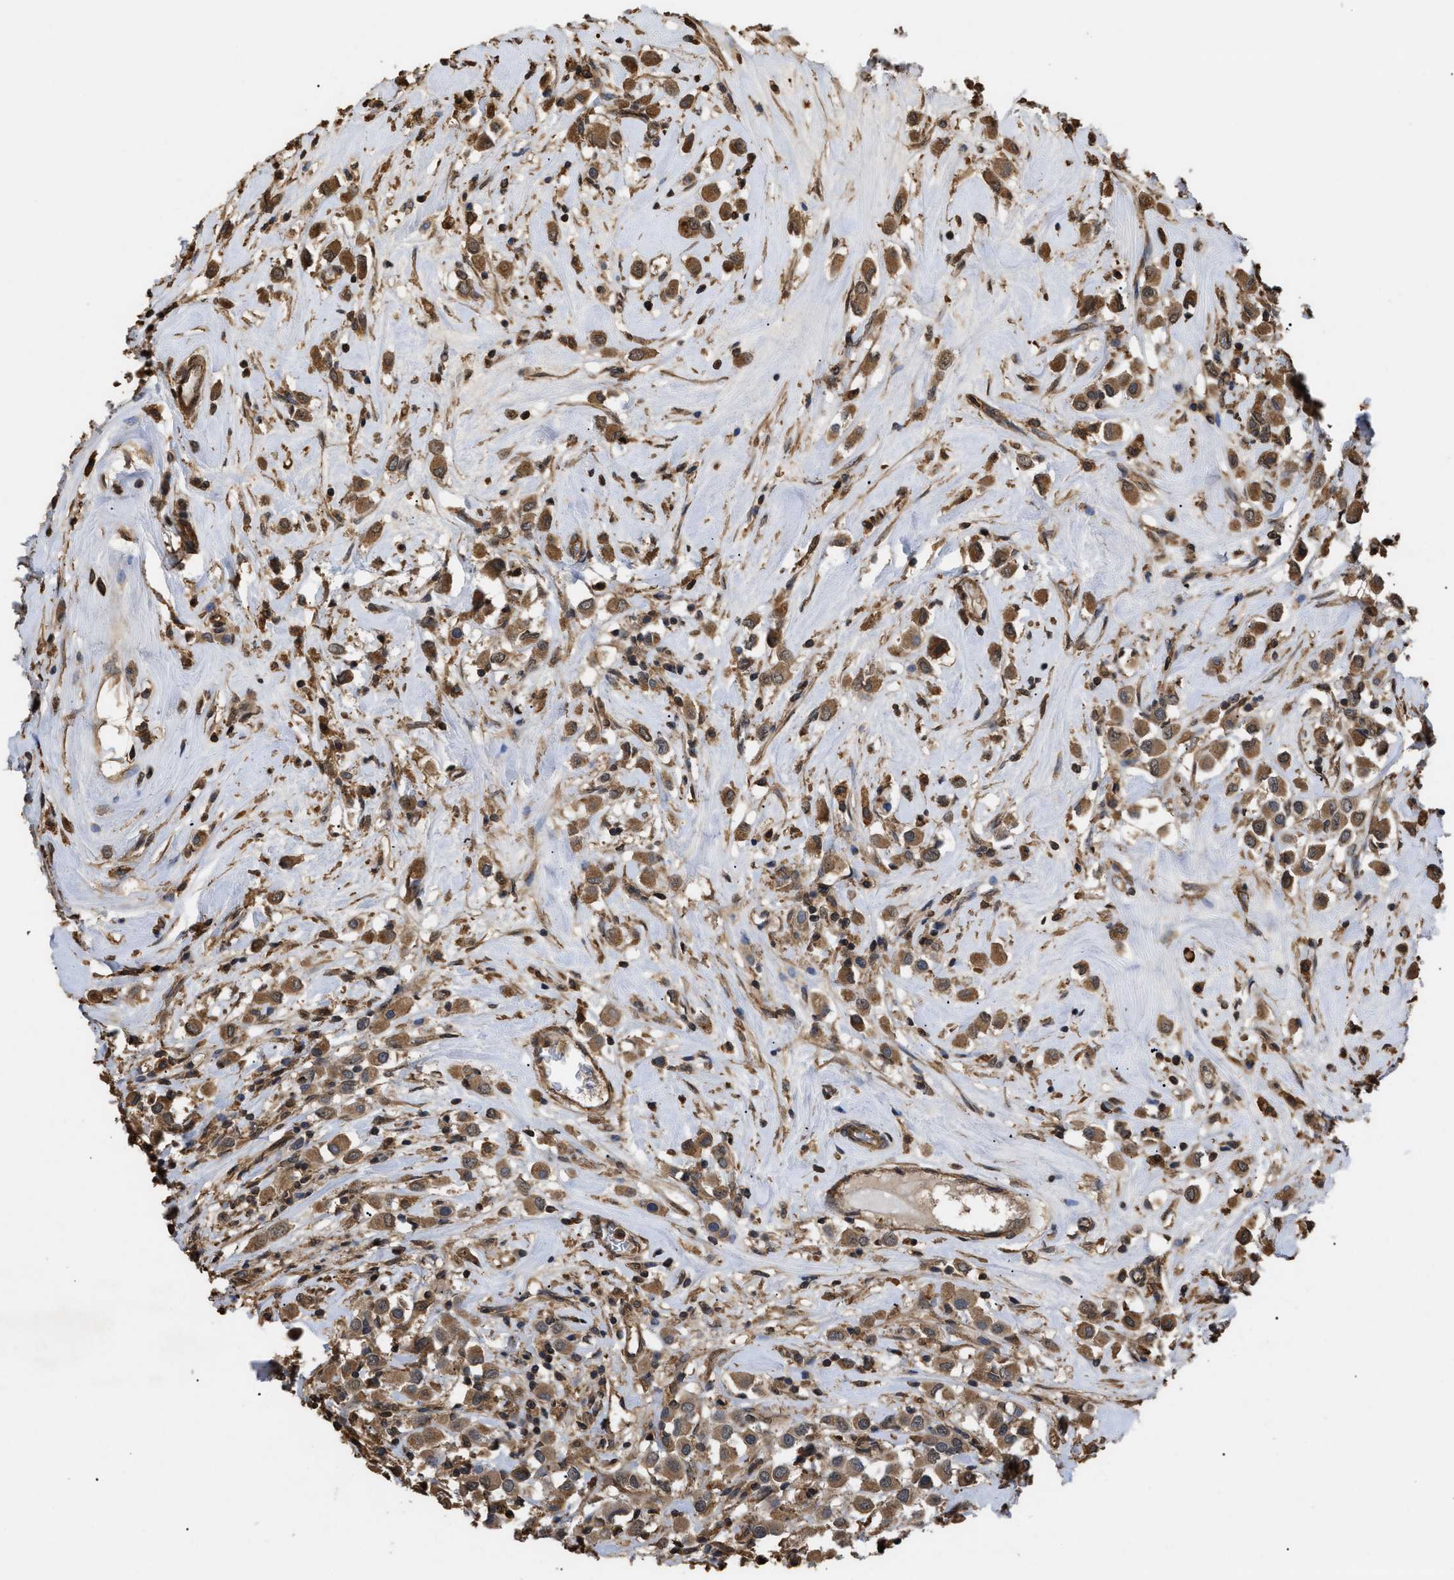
{"staining": {"intensity": "moderate", "quantity": ">75%", "location": "cytoplasmic/membranous"}, "tissue": "breast cancer", "cell_type": "Tumor cells", "image_type": "cancer", "snomed": [{"axis": "morphology", "description": "Duct carcinoma"}, {"axis": "topography", "description": "Breast"}], "caption": "DAB (3,3'-diaminobenzidine) immunohistochemical staining of human breast cancer (invasive ductal carcinoma) reveals moderate cytoplasmic/membranous protein staining in approximately >75% of tumor cells.", "gene": "CALM1", "patient": {"sex": "female", "age": 61}}